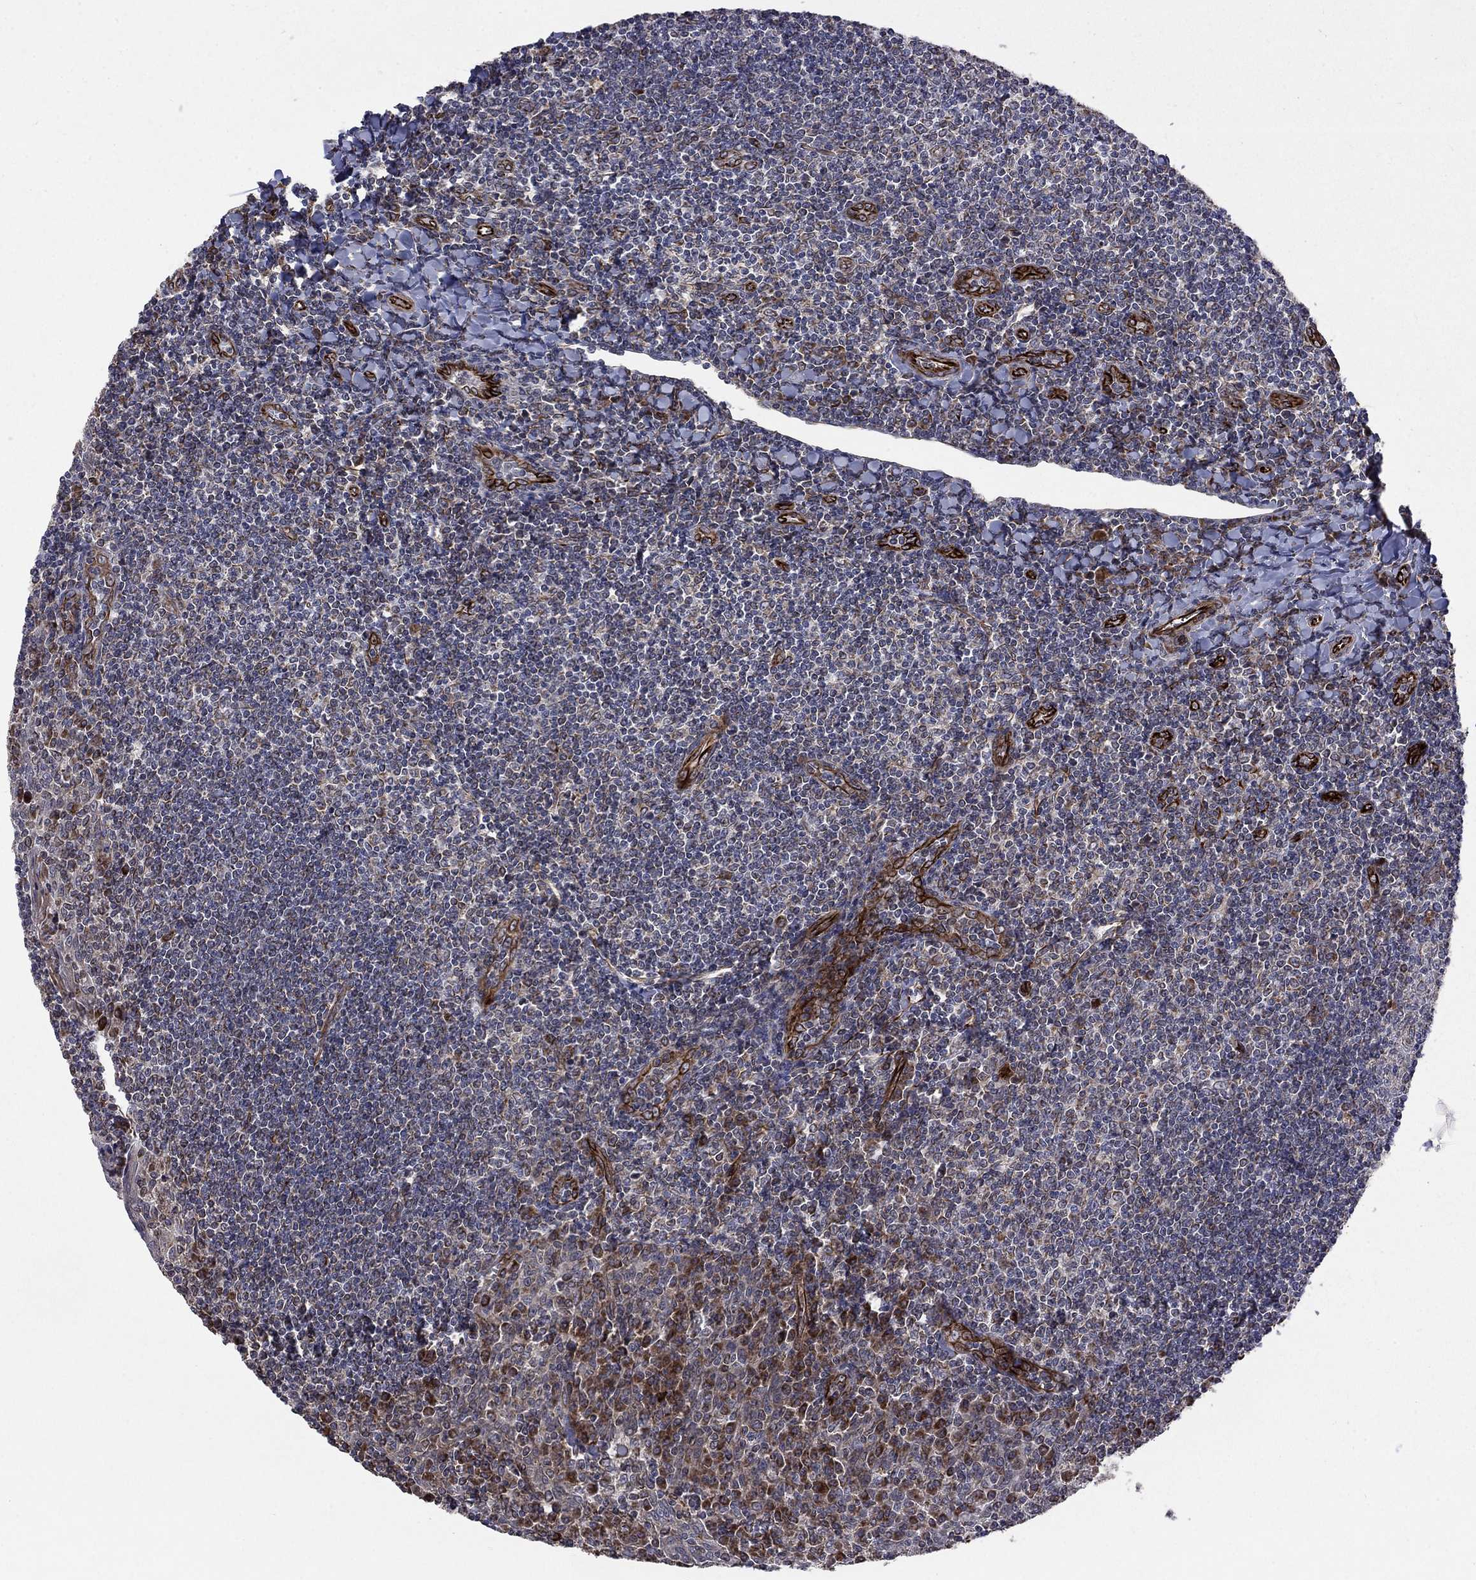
{"staining": {"intensity": "moderate", "quantity": "<25%", "location": "cytoplasmic/membranous"}, "tissue": "tonsil", "cell_type": "Germinal center cells", "image_type": "normal", "snomed": [{"axis": "morphology", "description": "Normal tissue, NOS"}, {"axis": "topography", "description": "Tonsil"}], "caption": "Immunohistochemical staining of benign human tonsil exhibits moderate cytoplasmic/membranous protein positivity in about <25% of germinal center cells. The staining was performed using DAB (3,3'-diaminobenzidine), with brown indicating positive protein expression. Nuclei are stained blue with hematoxylin.", "gene": "NDUFC1", "patient": {"sex": "female", "age": 12}}